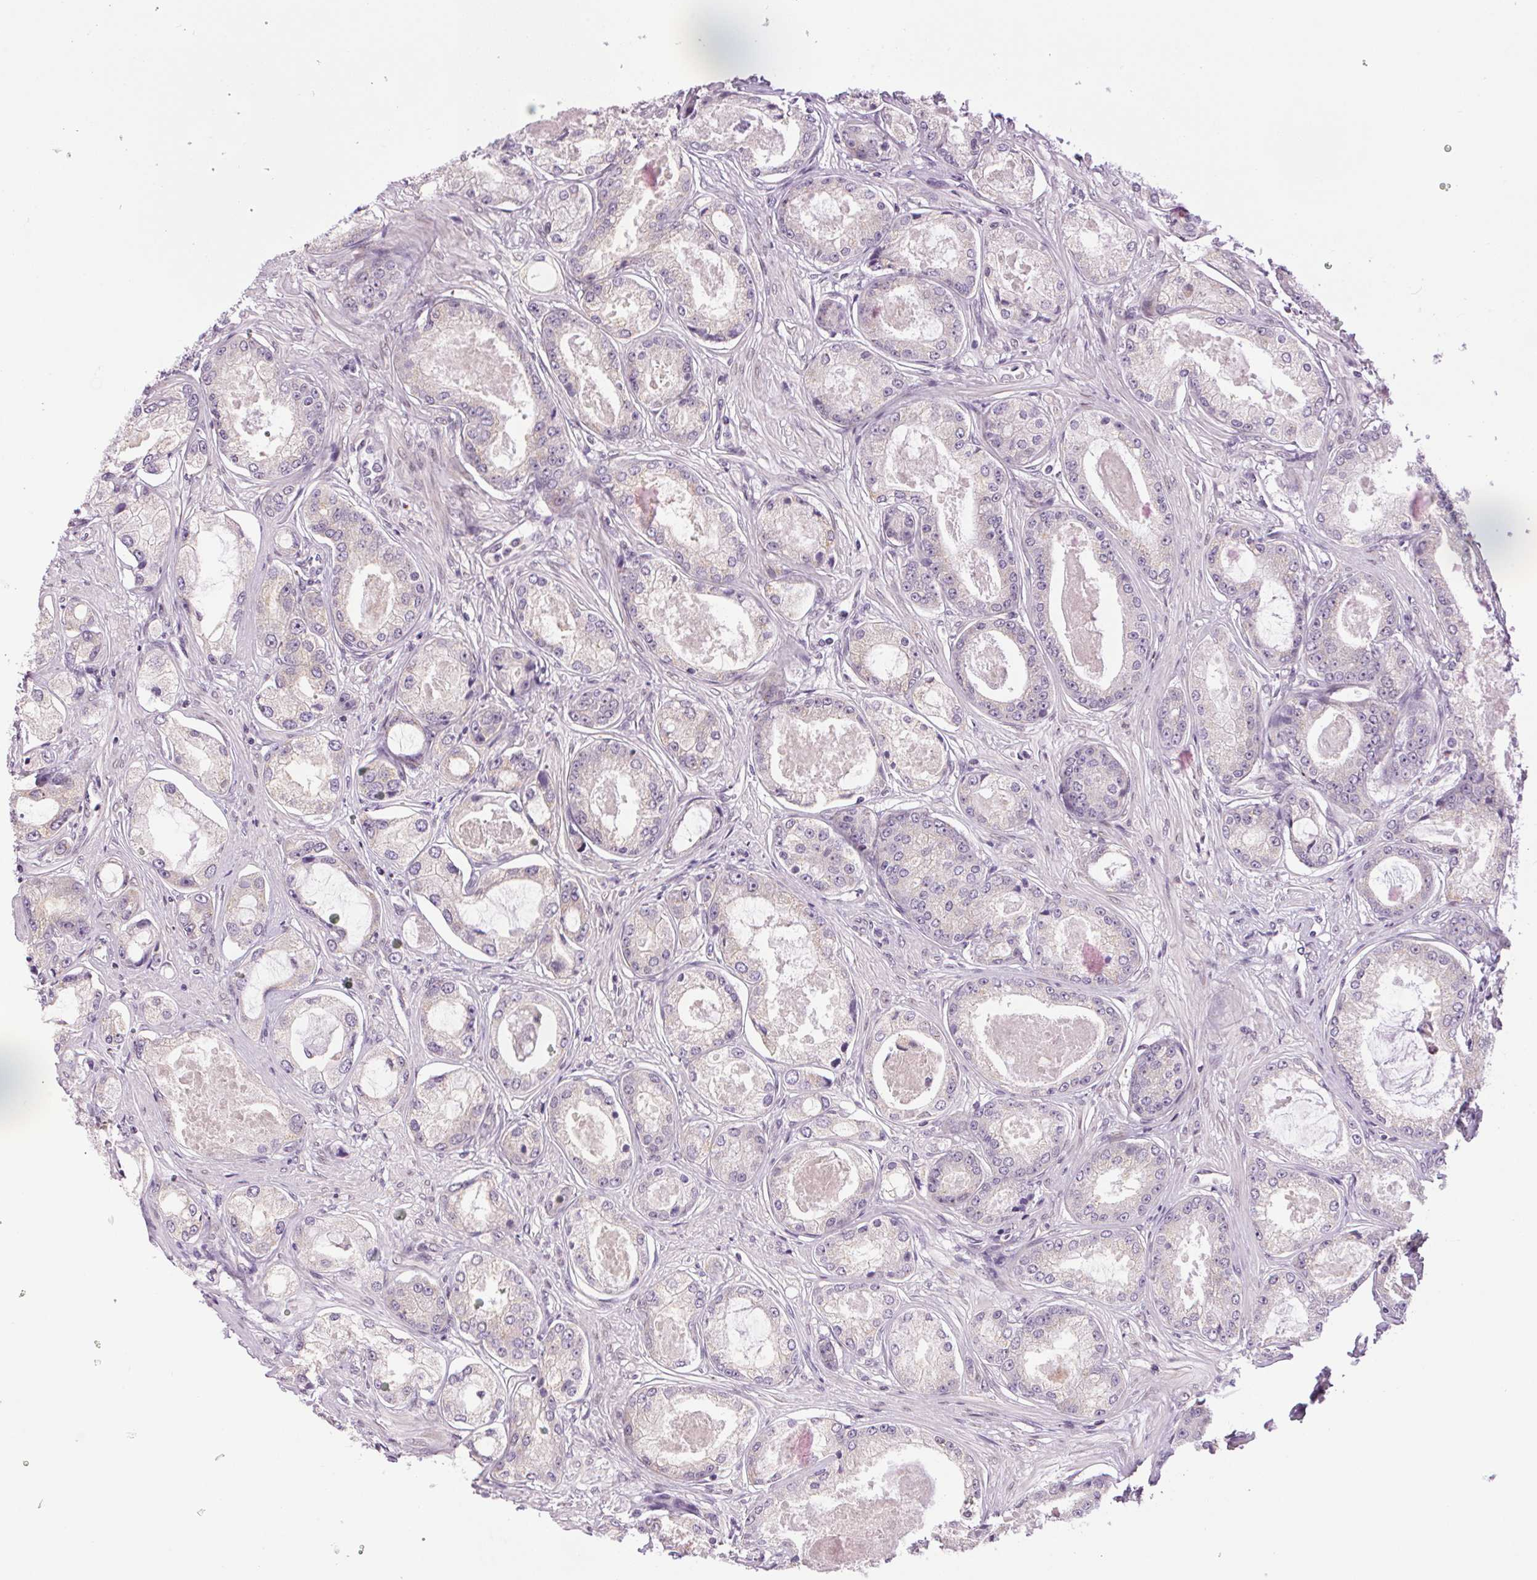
{"staining": {"intensity": "negative", "quantity": "none", "location": "none"}, "tissue": "prostate cancer", "cell_type": "Tumor cells", "image_type": "cancer", "snomed": [{"axis": "morphology", "description": "Adenocarcinoma, Low grade"}, {"axis": "topography", "description": "Prostate"}], "caption": "Tumor cells show no significant positivity in prostate cancer. The staining is performed using DAB brown chromogen with nuclei counter-stained in using hematoxylin.", "gene": "SMIM13", "patient": {"sex": "male", "age": 68}}